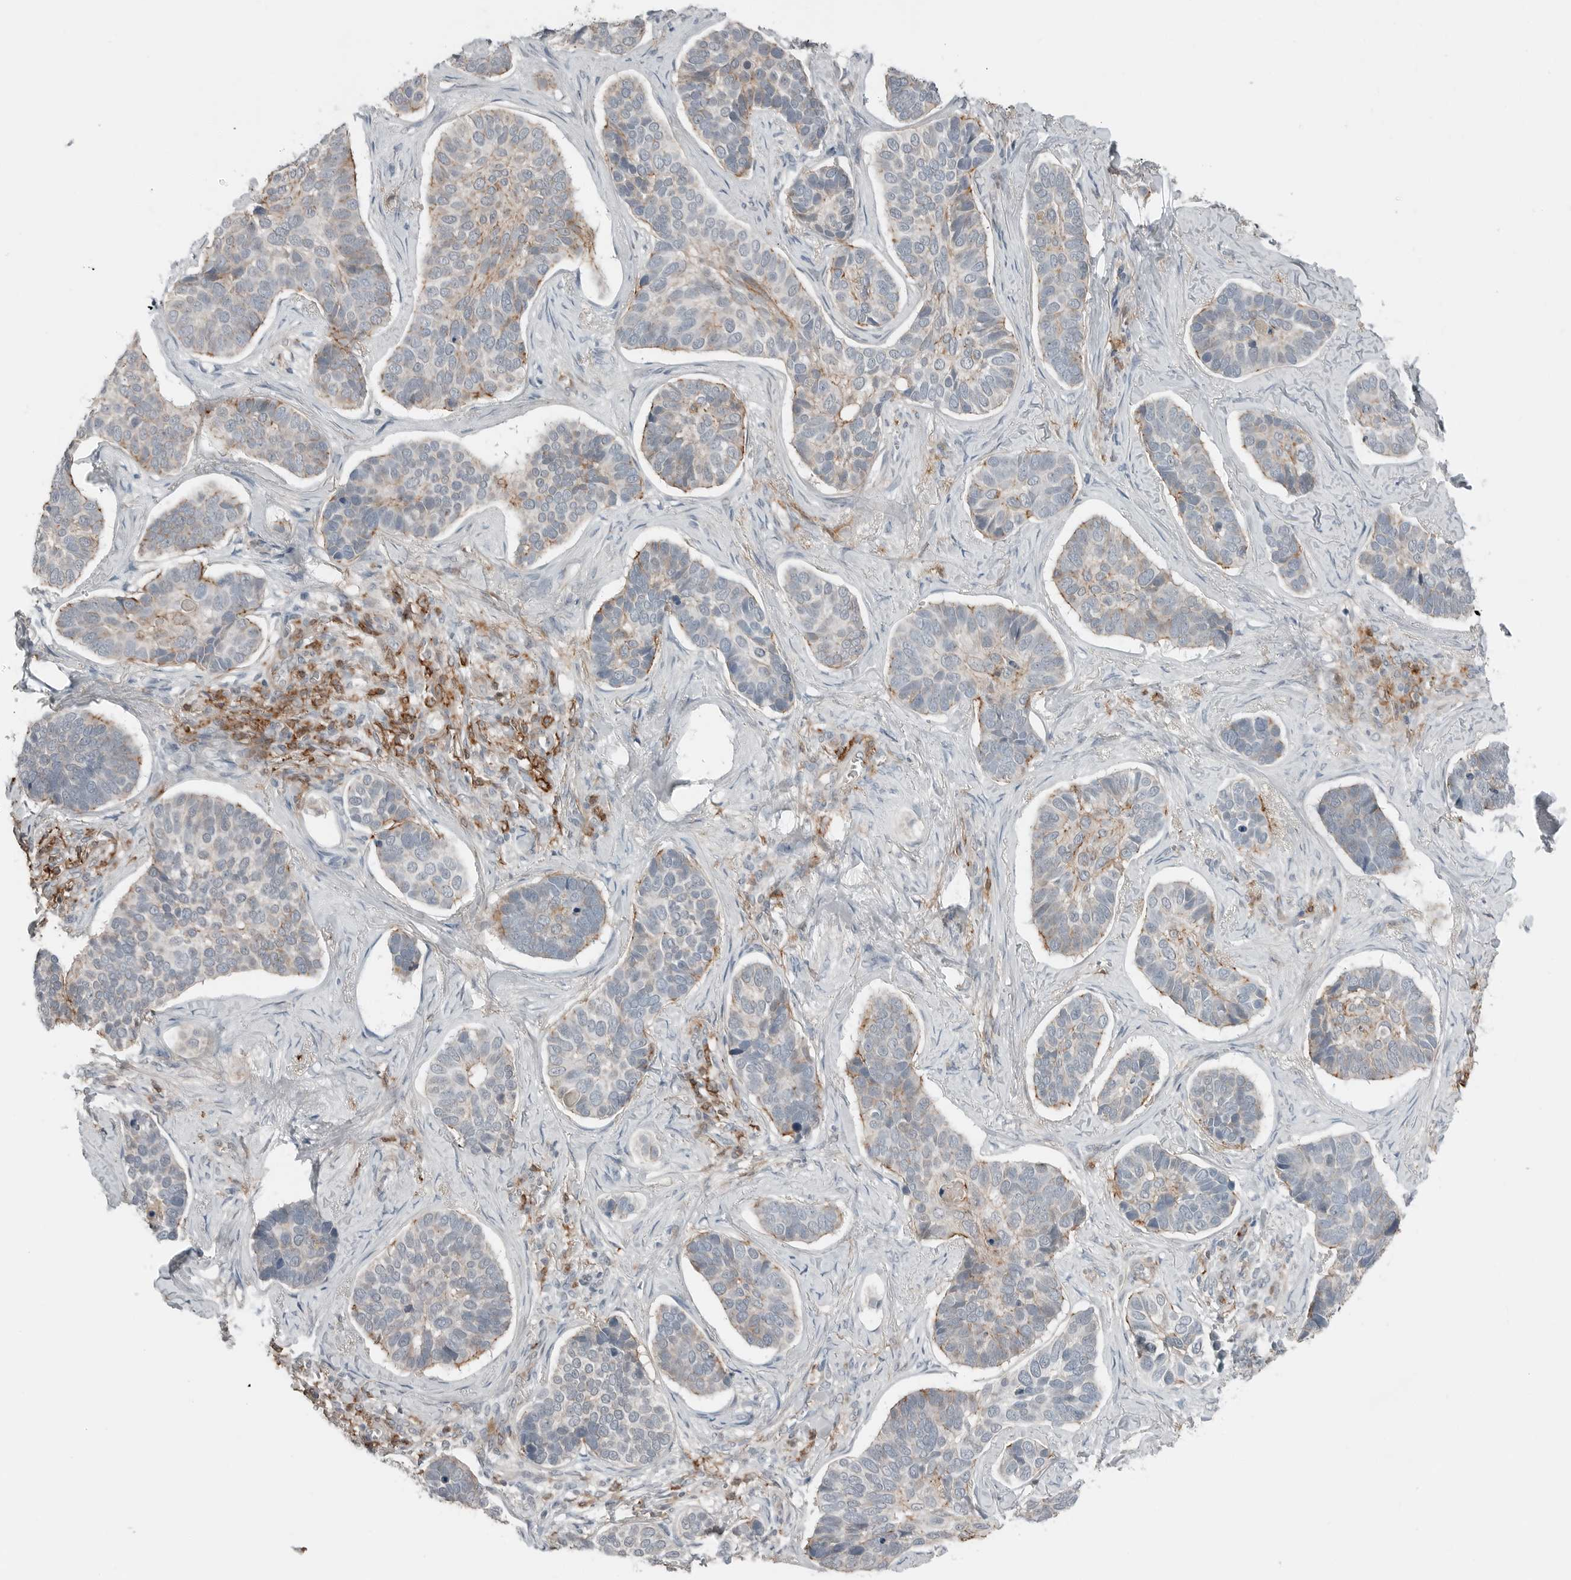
{"staining": {"intensity": "weak", "quantity": "25%-75%", "location": "cytoplasmic/membranous"}, "tissue": "skin cancer", "cell_type": "Tumor cells", "image_type": "cancer", "snomed": [{"axis": "morphology", "description": "Basal cell carcinoma"}, {"axis": "topography", "description": "Skin"}], "caption": "Immunohistochemistry (IHC) (DAB) staining of human skin cancer (basal cell carcinoma) demonstrates weak cytoplasmic/membranous protein staining in approximately 25%-75% of tumor cells. The staining was performed using DAB (3,3'-diaminobenzidine) to visualize the protein expression in brown, while the nuclei were stained in blue with hematoxylin (Magnification: 20x).", "gene": "LEFTY2", "patient": {"sex": "male", "age": 62}}